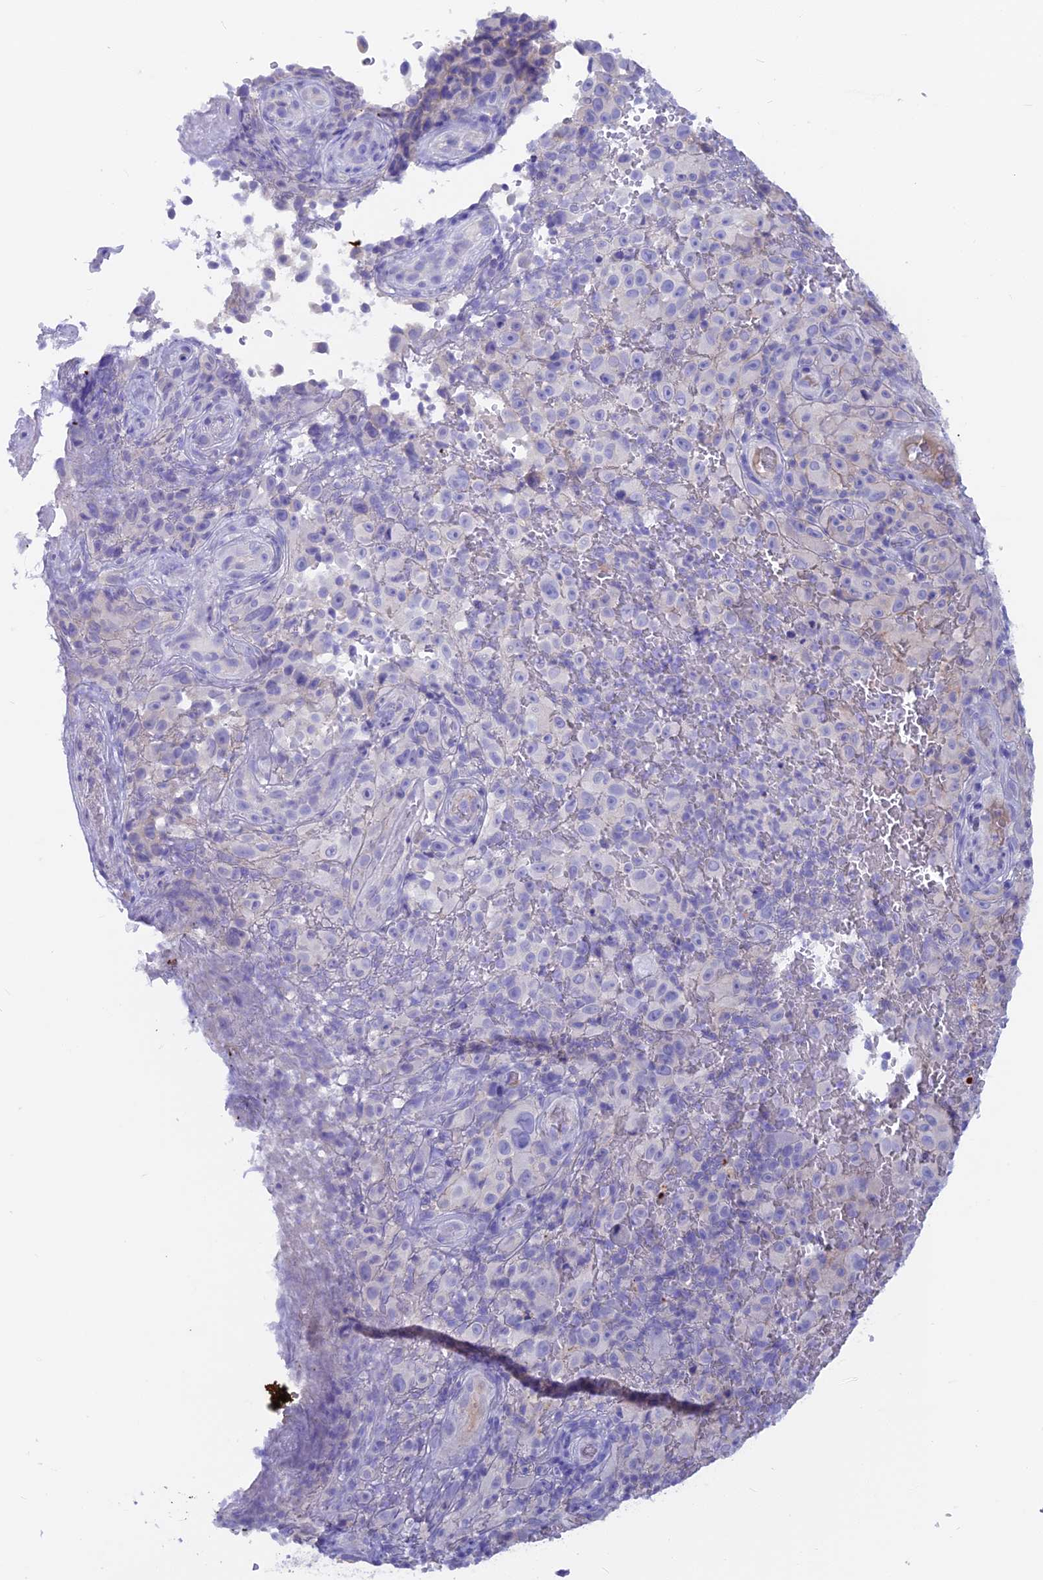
{"staining": {"intensity": "negative", "quantity": "none", "location": "none"}, "tissue": "melanoma", "cell_type": "Tumor cells", "image_type": "cancer", "snomed": [{"axis": "morphology", "description": "Malignant melanoma, NOS"}, {"axis": "topography", "description": "Skin"}], "caption": "This is an IHC photomicrograph of malignant melanoma. There is no positivity in tumor cells.", "gene": "PZP", "patient": {"sex": "female", "age": 82}}